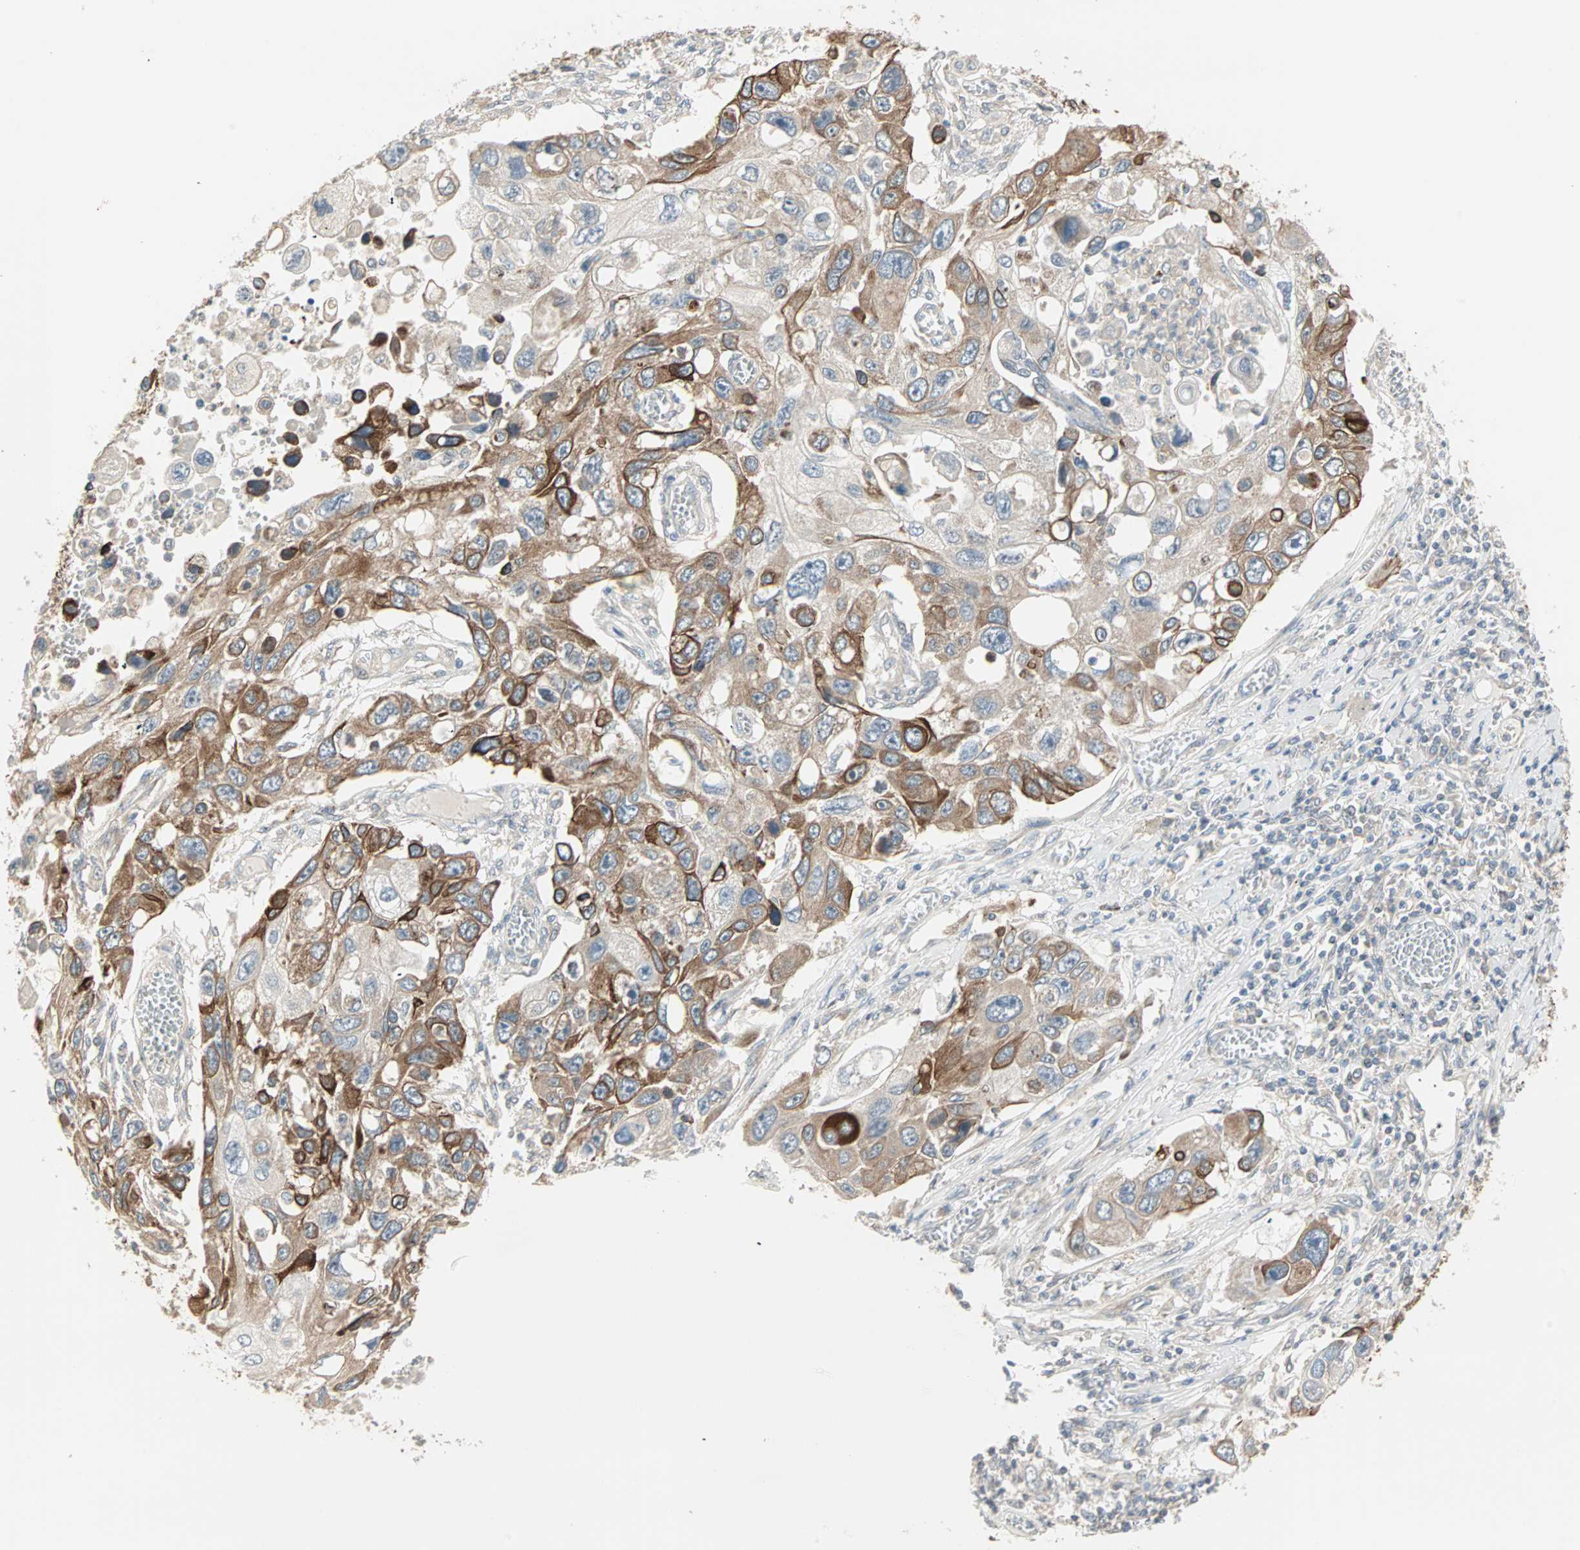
{"staining": {"intensity": "strong", "quantity": ">75%", "location": "cytoplasmic/membranous"}, "tissue": "lung cancer", "cell_type": "Tumor cells", "image_type": "cancer", "snomed": [{"axis": "morphology", "description": "Squamous cell carcinoma, NOS"}, {"axis": "topography", "description": "Lung"}], "caption": "Lung squamous cell carcinoma stained for a protein displays strong cytoplasmic/membranous positivity in tumor cells.", "gene": "ZFP36", "patient": {"sex": "male", "age": 71}}